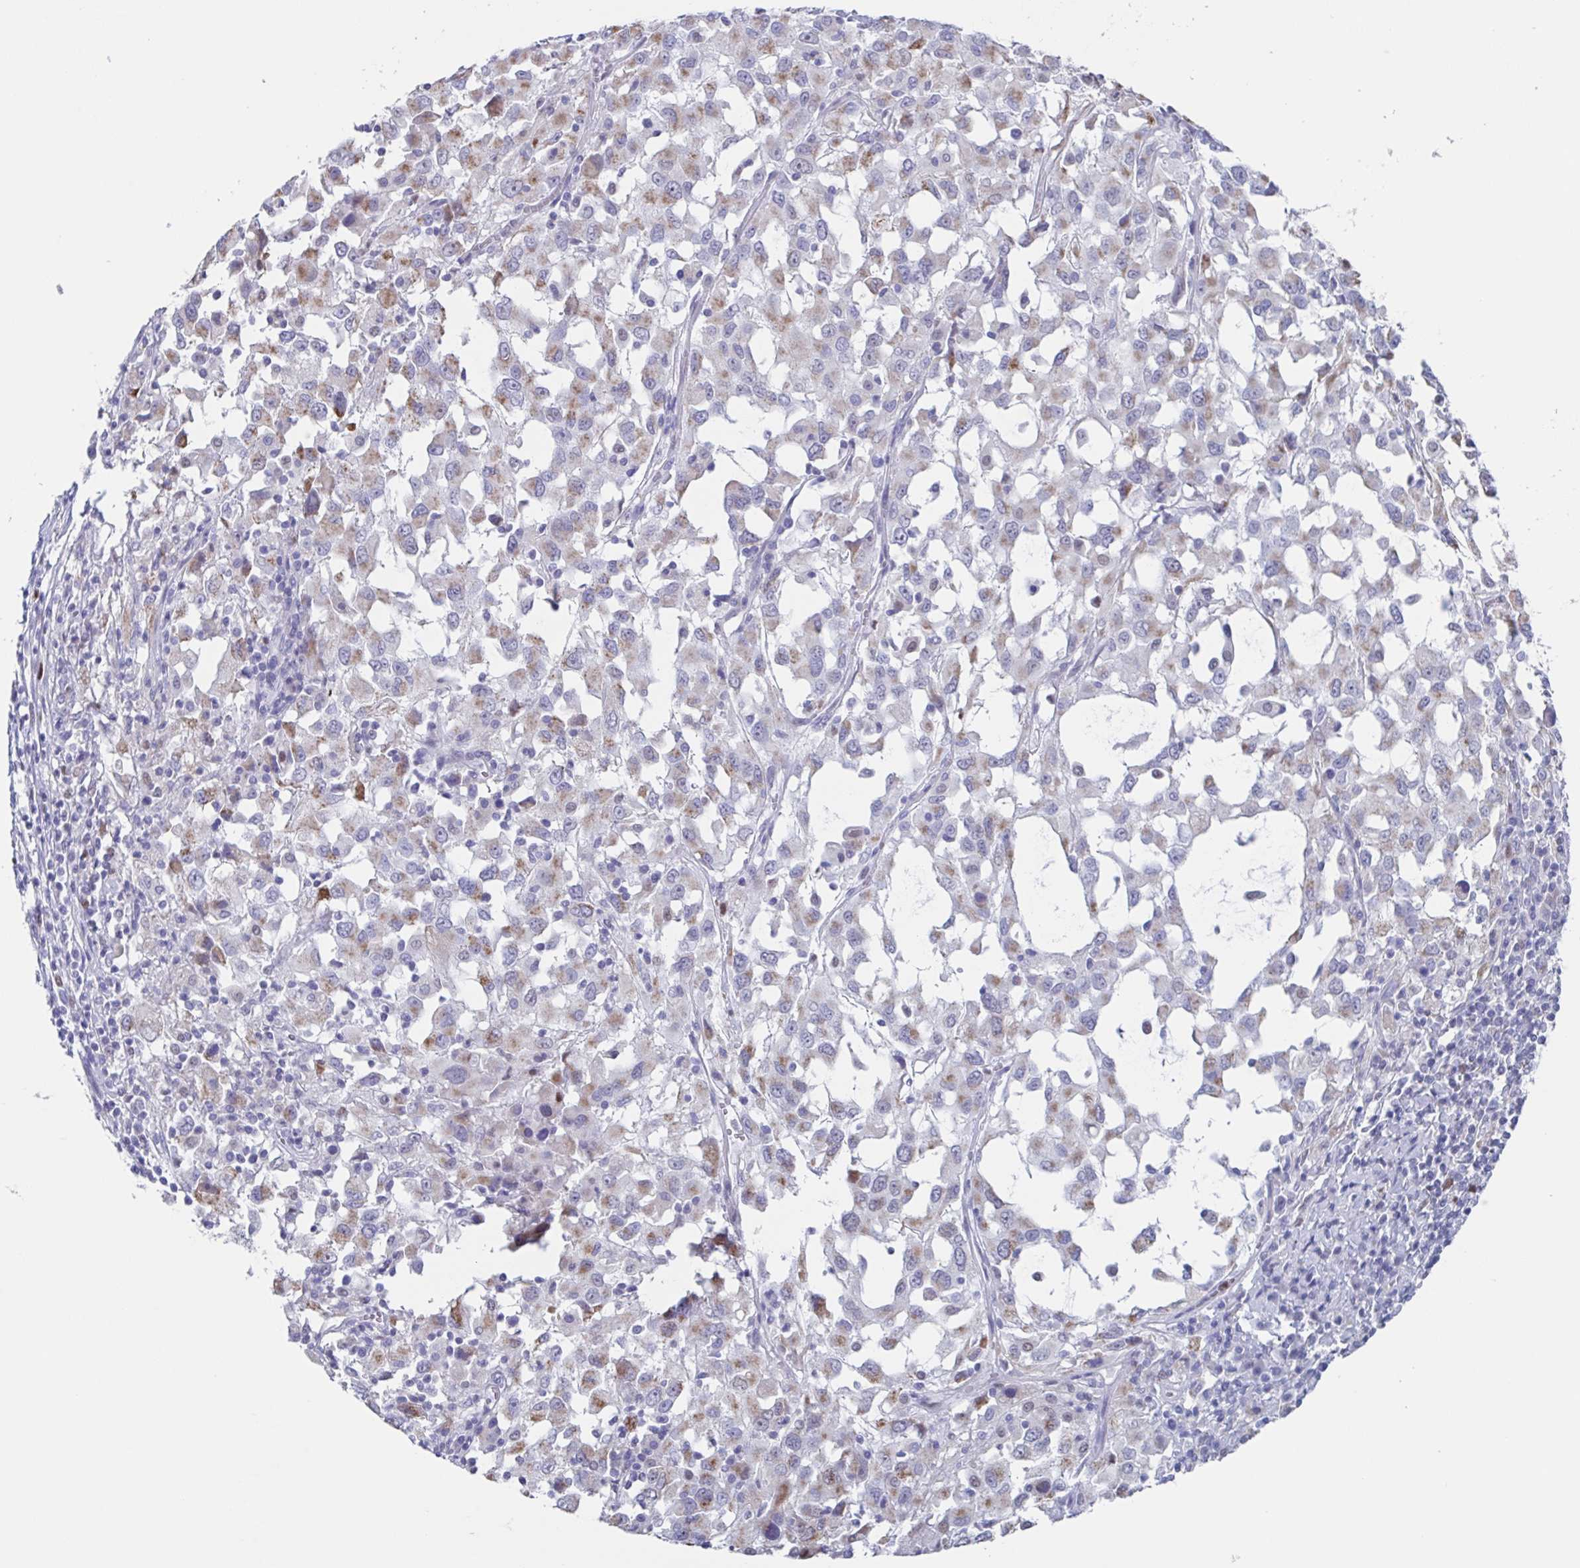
{"staining": {"intensity": "weak", "quantity": "<25%", "location": "cytoplasmic/membranous"}, "tissue": "melanoma", "cell_type": "Tumor cells", "image_type": "cancer", "snomed": [{"axis": "morphology", "description": "Malignant melanoma, Metastatic site"}, {"axis": "topography", "description": "Soft tissue"}], "caption": "A photomicrograph of melanoma stained for a protein exhibits no brown staining in tumor cells.", "gene": "PBOV1", "patient": {"sex": "male", "age": 50}}